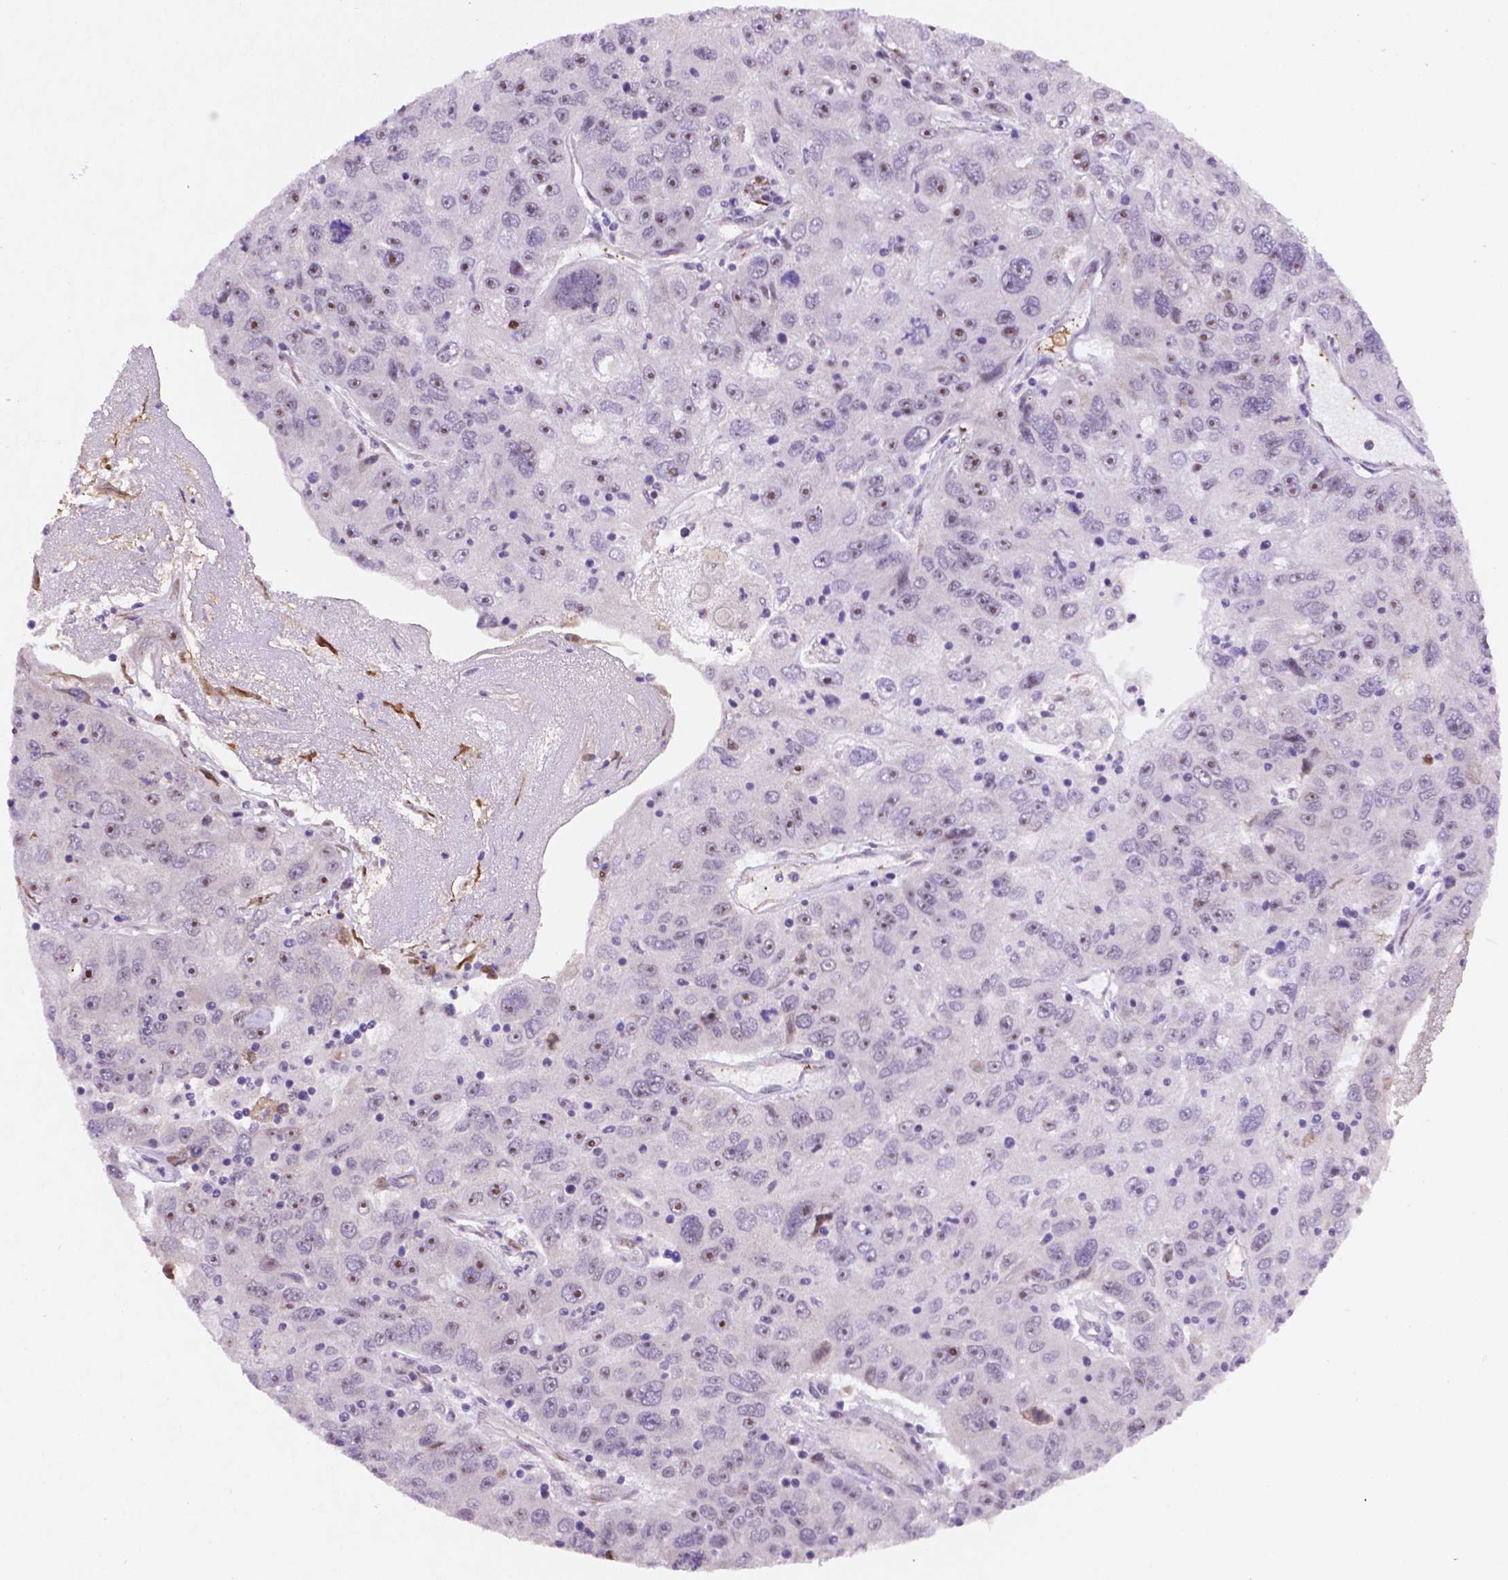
{"staining": {"intensity": "moderate", "quantity": "<25%", "location": "nuclear"}, "tissue": "stomach cancer", "cell_type": "Tumor cells", "image_type": "cancer", "snomed": [{"axis": "morphology", "description": "Adenocarcinoma, NOS"}, {"axis": "topography", "description": "Stomach"}], "caption": "Immunohistochemistry micrograph of adenocarcinoma (stomach) stained for a protein (brown), which reveals low levels of moderate nuclear positivity in about <25% of tumor cells.", "gene": "FNIP1", "patient": {"sex": "male", "age": 56}}